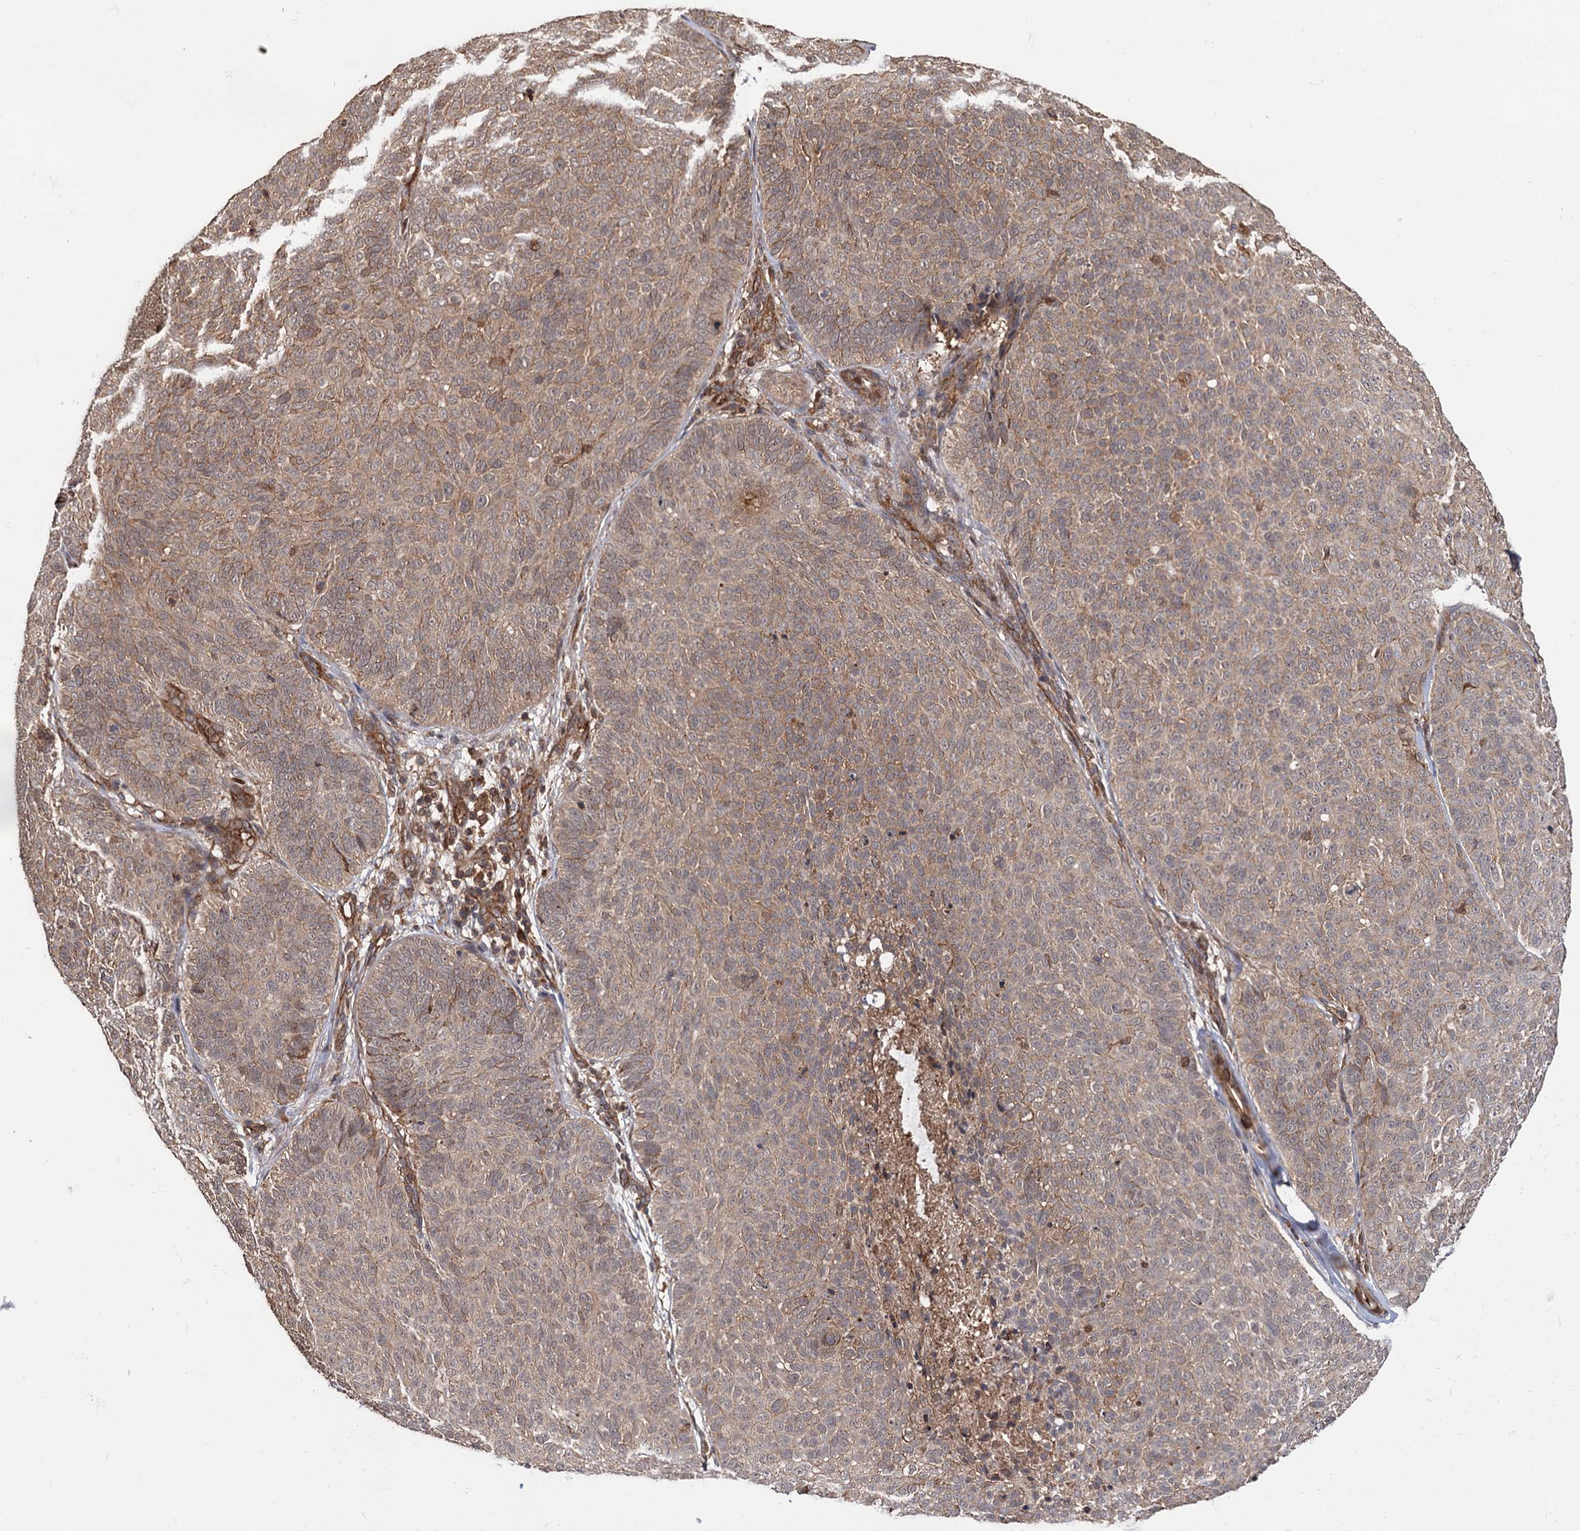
{"staining": {"intensity": "moderate", "quantity": ">75%", "location": "cytoplasmic/membranous"}, "tissue": "skin cancer", "cell_type": "Tumor cells", "image_type": "cancer", "snomed": [{"axis": "morphology", "description": "Basal cell carcinoma"}, {"axis": "topography", "description": "Skin"}], "caption": "The immunohistochemical stain labels moderate cytoplasmic/membranous staining in tumor cells of skin cancer tissue.", "gene": "ATP8B4", "patient": {"sex": "male", "age": 85}}